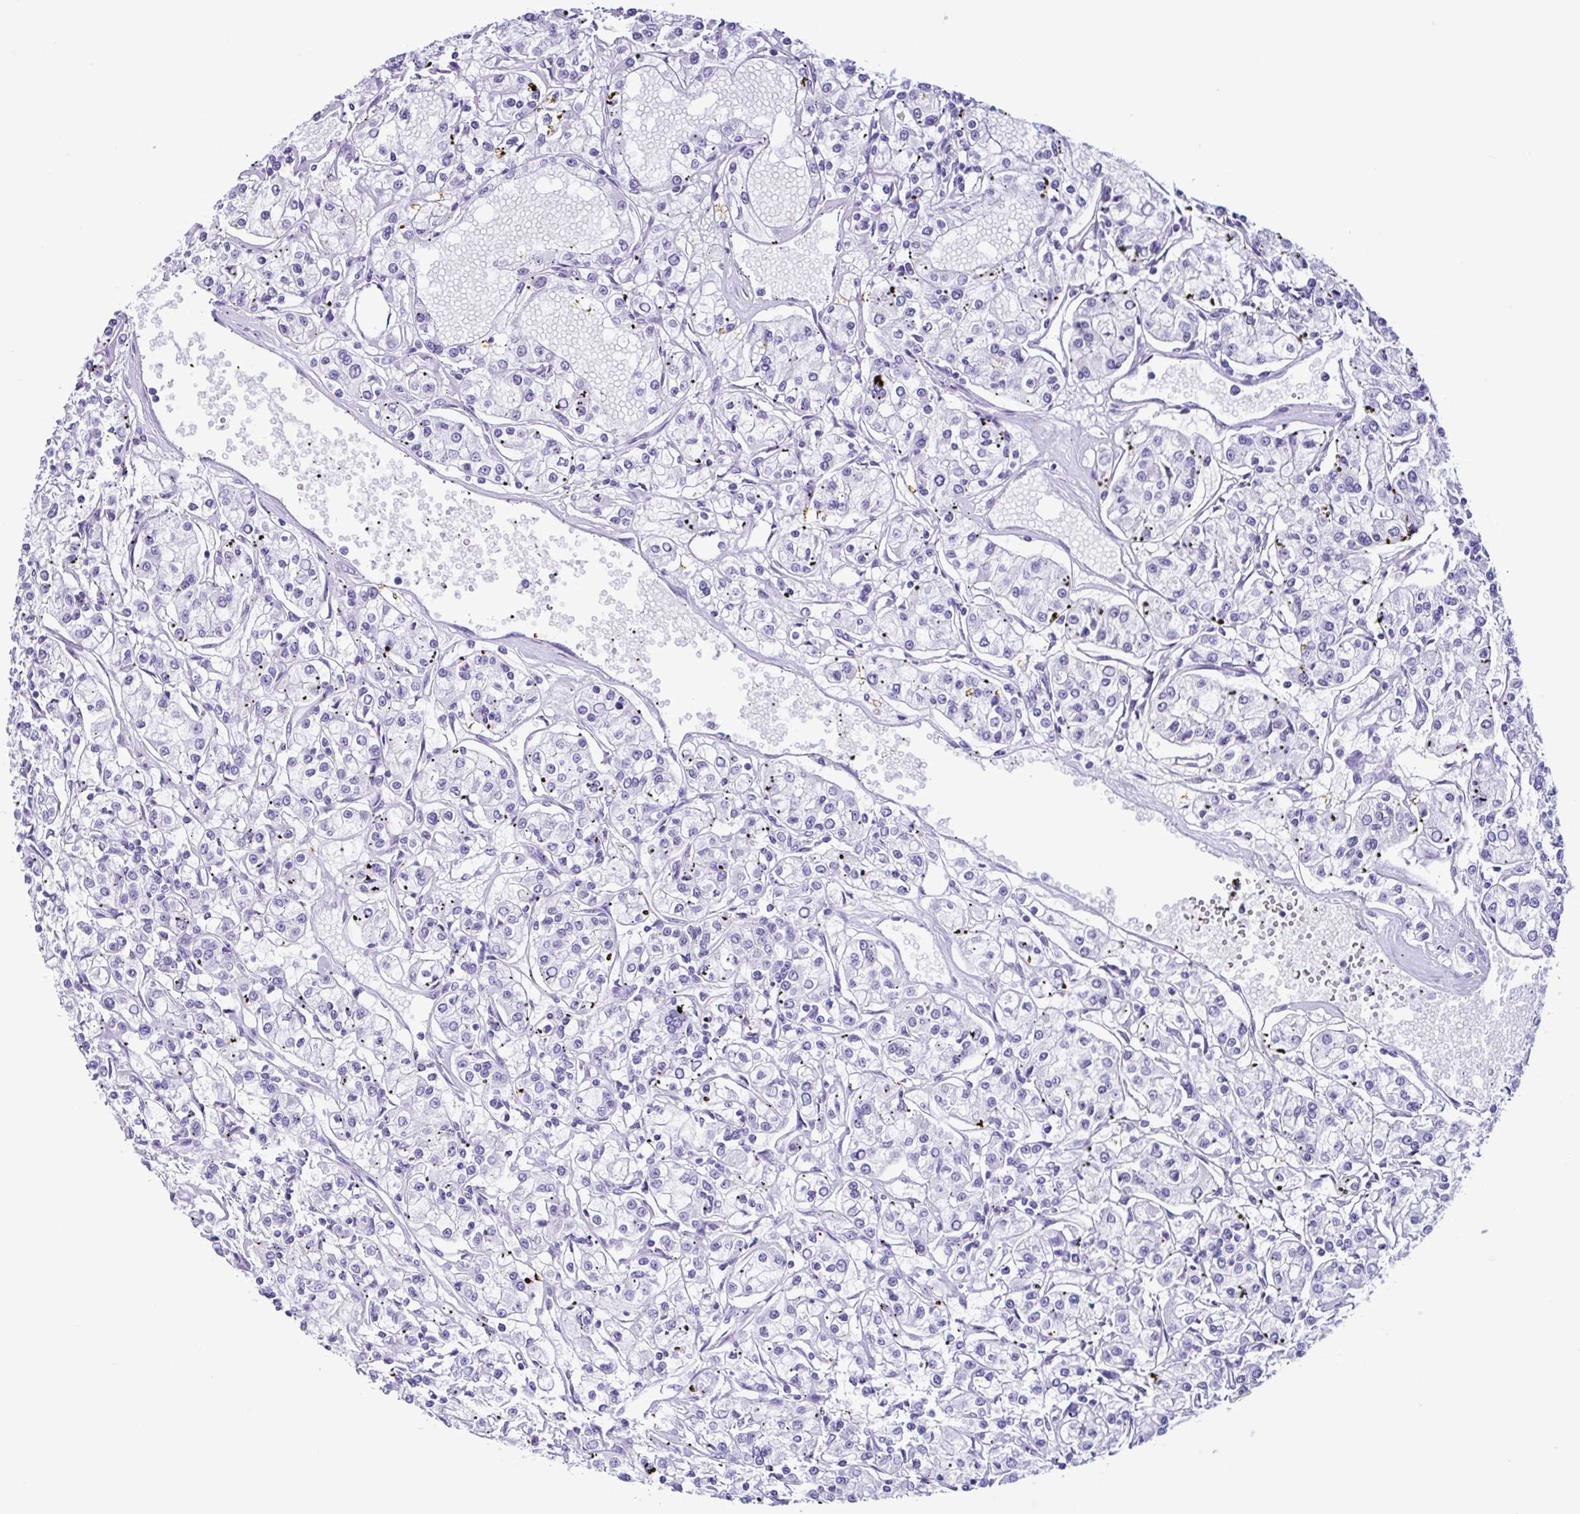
{"staining": {"intensity": "negative", "quantity": "none", "location": "none"}, "tissue": "renal cancer", "cell_type": "Tumor cells", "image_type": "cancer", "snomed": [{"axis": "morphology", "description": "Adenocarcinoma, NOS"}, {"axis": "topography", "description": "Kidney"}], "caption": "High magnification brightfield microscopy of renal adenocarcinoma stained with DAB (3,3'-diaminobenzidine) (brown) and counterstained with hematoxylin (blue): tumor cells show no significant expression.", "gene": "PIGF", "patient": {"sex": "female", "age": 59}}